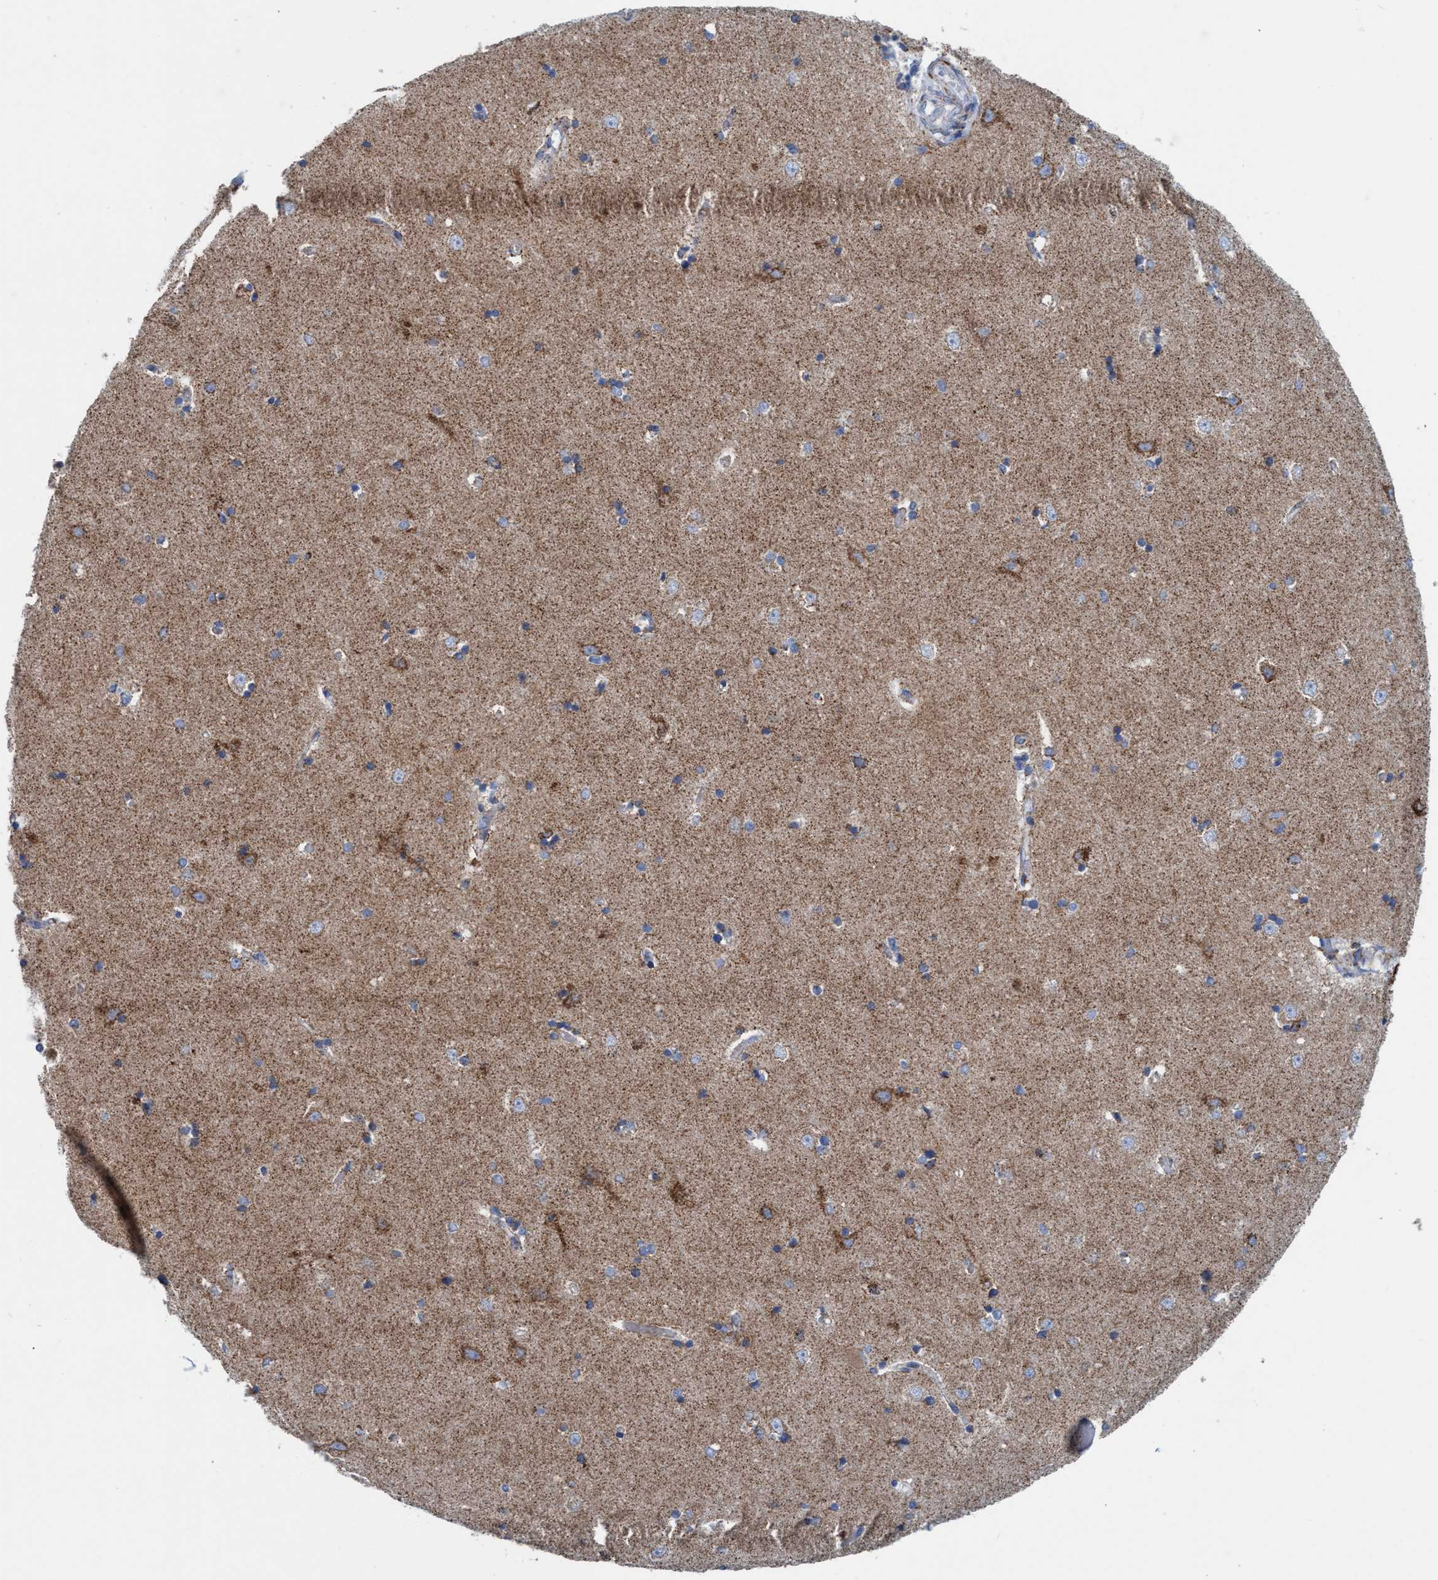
{"staining": {"intensity": "moderate", "quantity": "<25%", "location": "cytoplasmic/membranous"}, "tissue": "hippocampus", "cell_type": "Glial cells", "image_type": "normal", "snomed": [{"axis": "morphology", "description": "Normal tissue, NOS"}, {"axis": "topography", "description": "Hippocampus"}], "caption": "Hippocampus stained for a protein (brown) reveals moderate cytoplasmic/membranous positive expression in about <25% of glial cells.", "gene": "GGA3", "patient": {"sex": "male", "age": 45}}